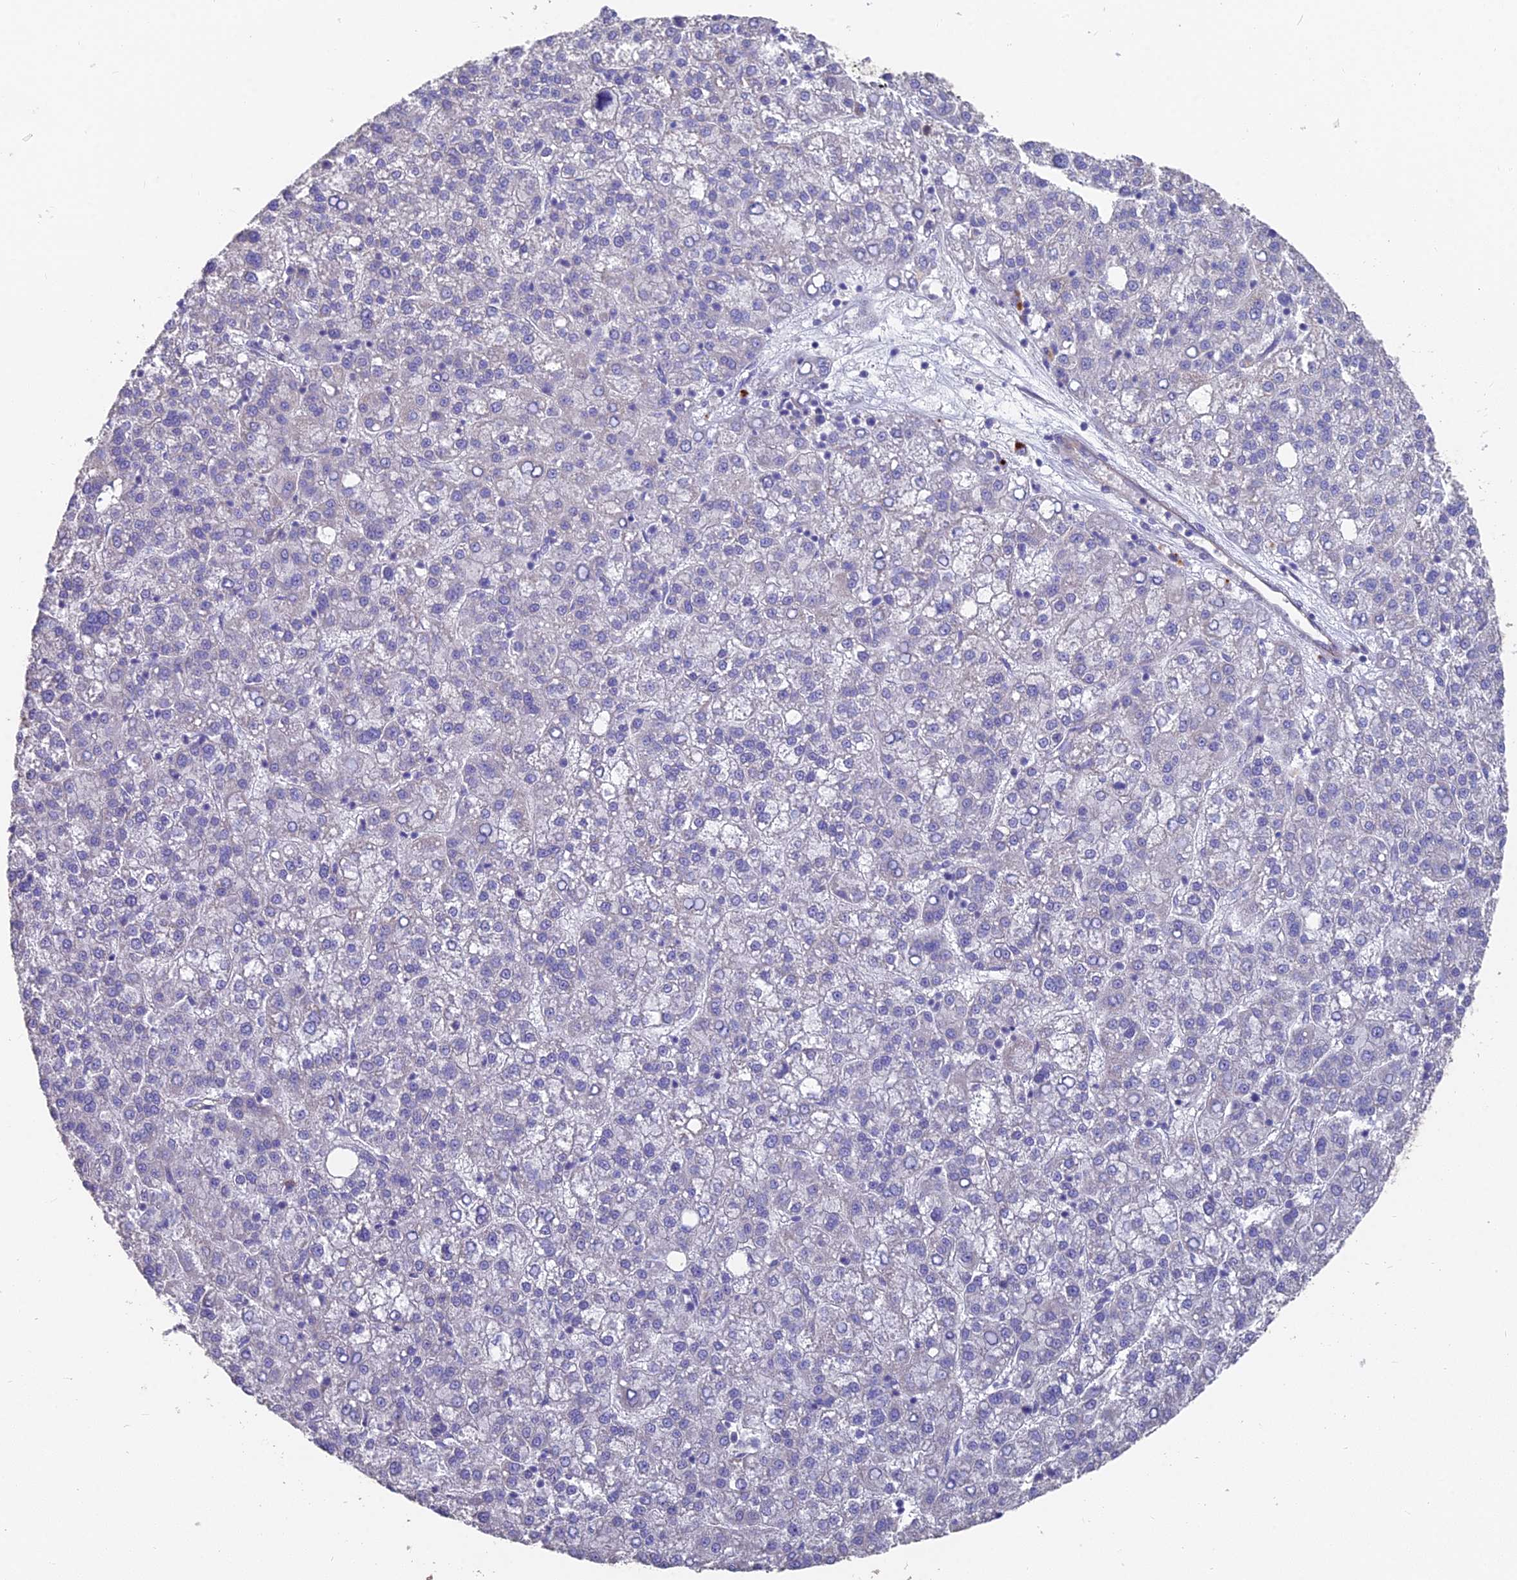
{"staining": {"intensity": "negative", "quantity": "none", "location": "none"}, "tissue": "liver cancer", "cell_type": "Tumor cells", "image_type": "cancer", "snomed": [{"axis": "morphology", "description": "Carcinoma, Hepatocellular, NOS"}, {"axis": "topography", "description": "Liver"}], "caption": "This is an IHC photomicrograph of human liver cancer (hepatocellular carcinoma). There is no staining in tumor cells.", "gene": "FAM168B", "patient": {"sex": "female", "age": 58}}